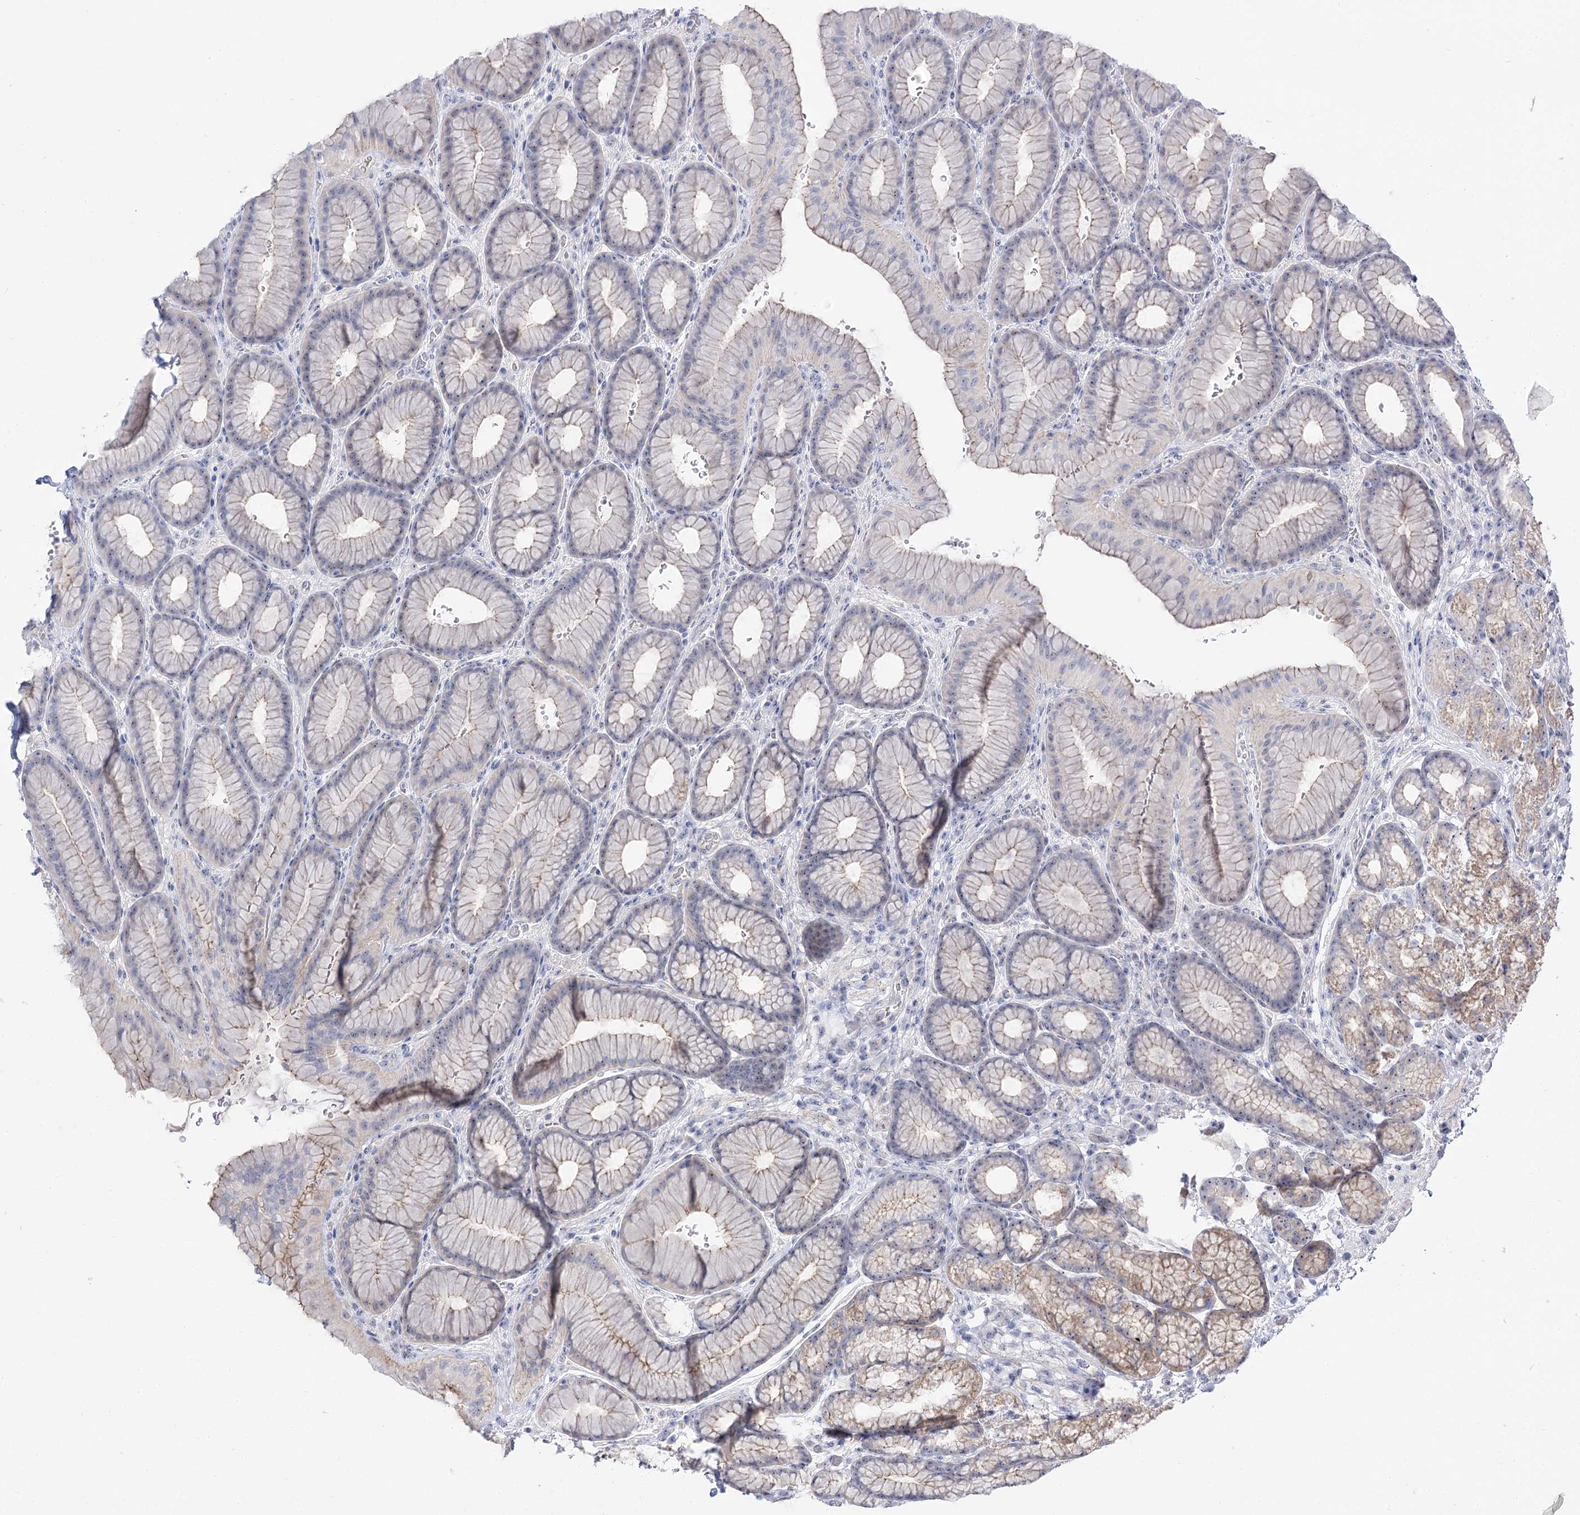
{"staining": {"intensity": "moderate", "quantity": "25%-75%", "location": "cytoplasmic/membranous"}, "tissue": "stomach", "cell_type": "Glandular cells", "image_type": "normal", "snomed": [{"axis": "morphology", "description": "Normal tissue, NOS"}, {"axis": "morphology", "description": "Adenocarcinoma, NOS"}, {"axis": "topography", "description": "Stomach"}], "caption": "Protein staining of benign stomach demonstrates moderate cytoplasmic/membranous expression in about 25%-75% of glandular cells. The protein of interest is stained brown, and the nuclei are stained in blue (DAB (3,3'-diaminobenzidine) IHC with brightfield microscopy, high magnification).", "gene": "SUOX", "patient": {"sex": "male", "age": 57}}